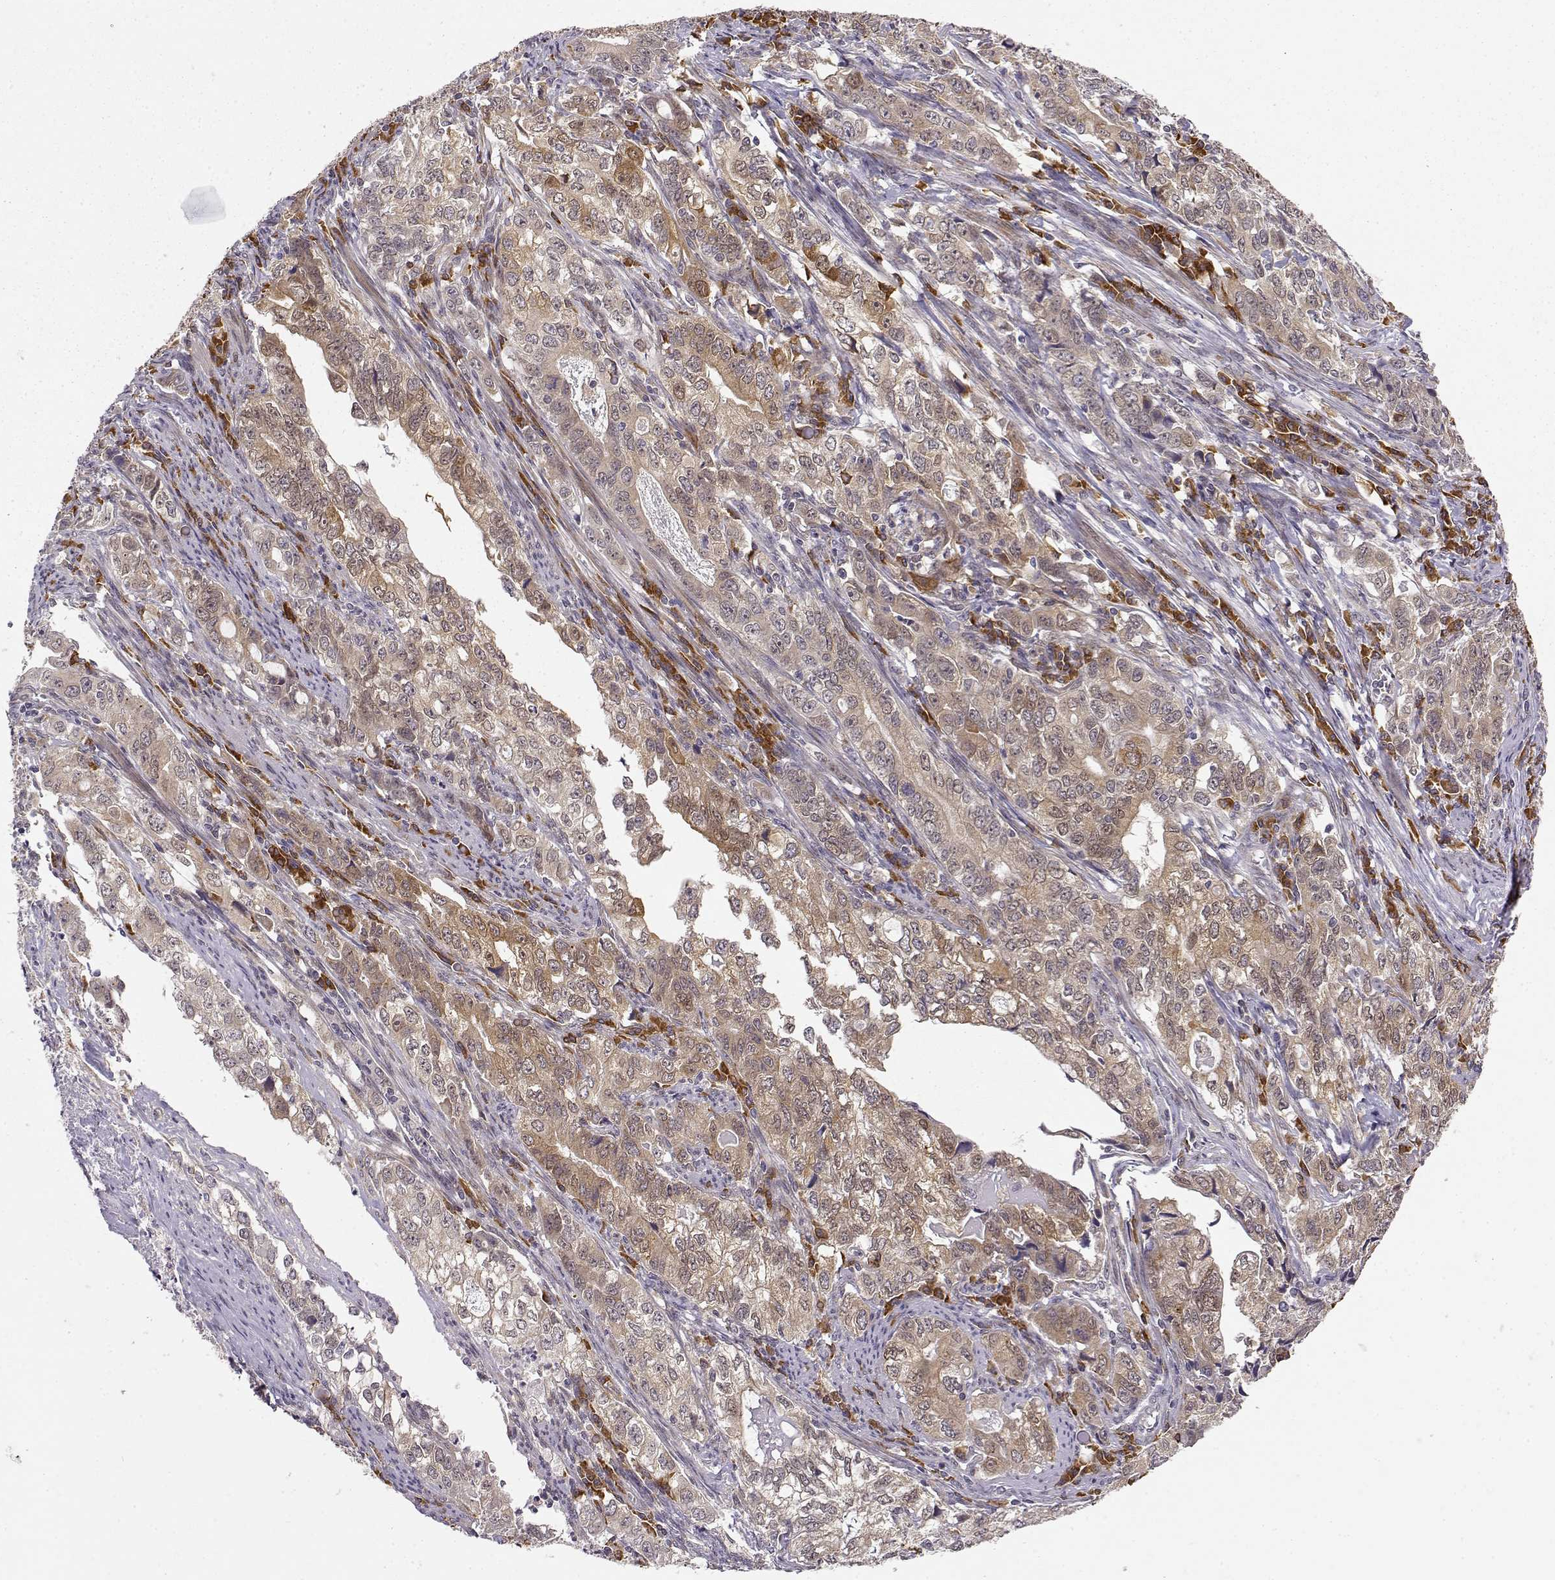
{"staining": {"intensity": "weak", "quantity": "25%-75%", "location": "cytoplasmic/membranous"}, "tissue": "stomach cancer", "cell_type": "Tumor cells", "image_type": "cancer", "snomed": [{"axis": "morphology", "description": "Adenocarcinoma, NOS"}, {"axis": "topography", "description": "Stomach, lower"}], "caption": "Immunohistochemical staining of stomach cancer demonstrates low levels of weak cytoplasmic/membranous protein positivity in approximately 25%-75% of tumor cells.", "gene": "ERGIC2", "patient": {"sex": "female", "age": 72}}